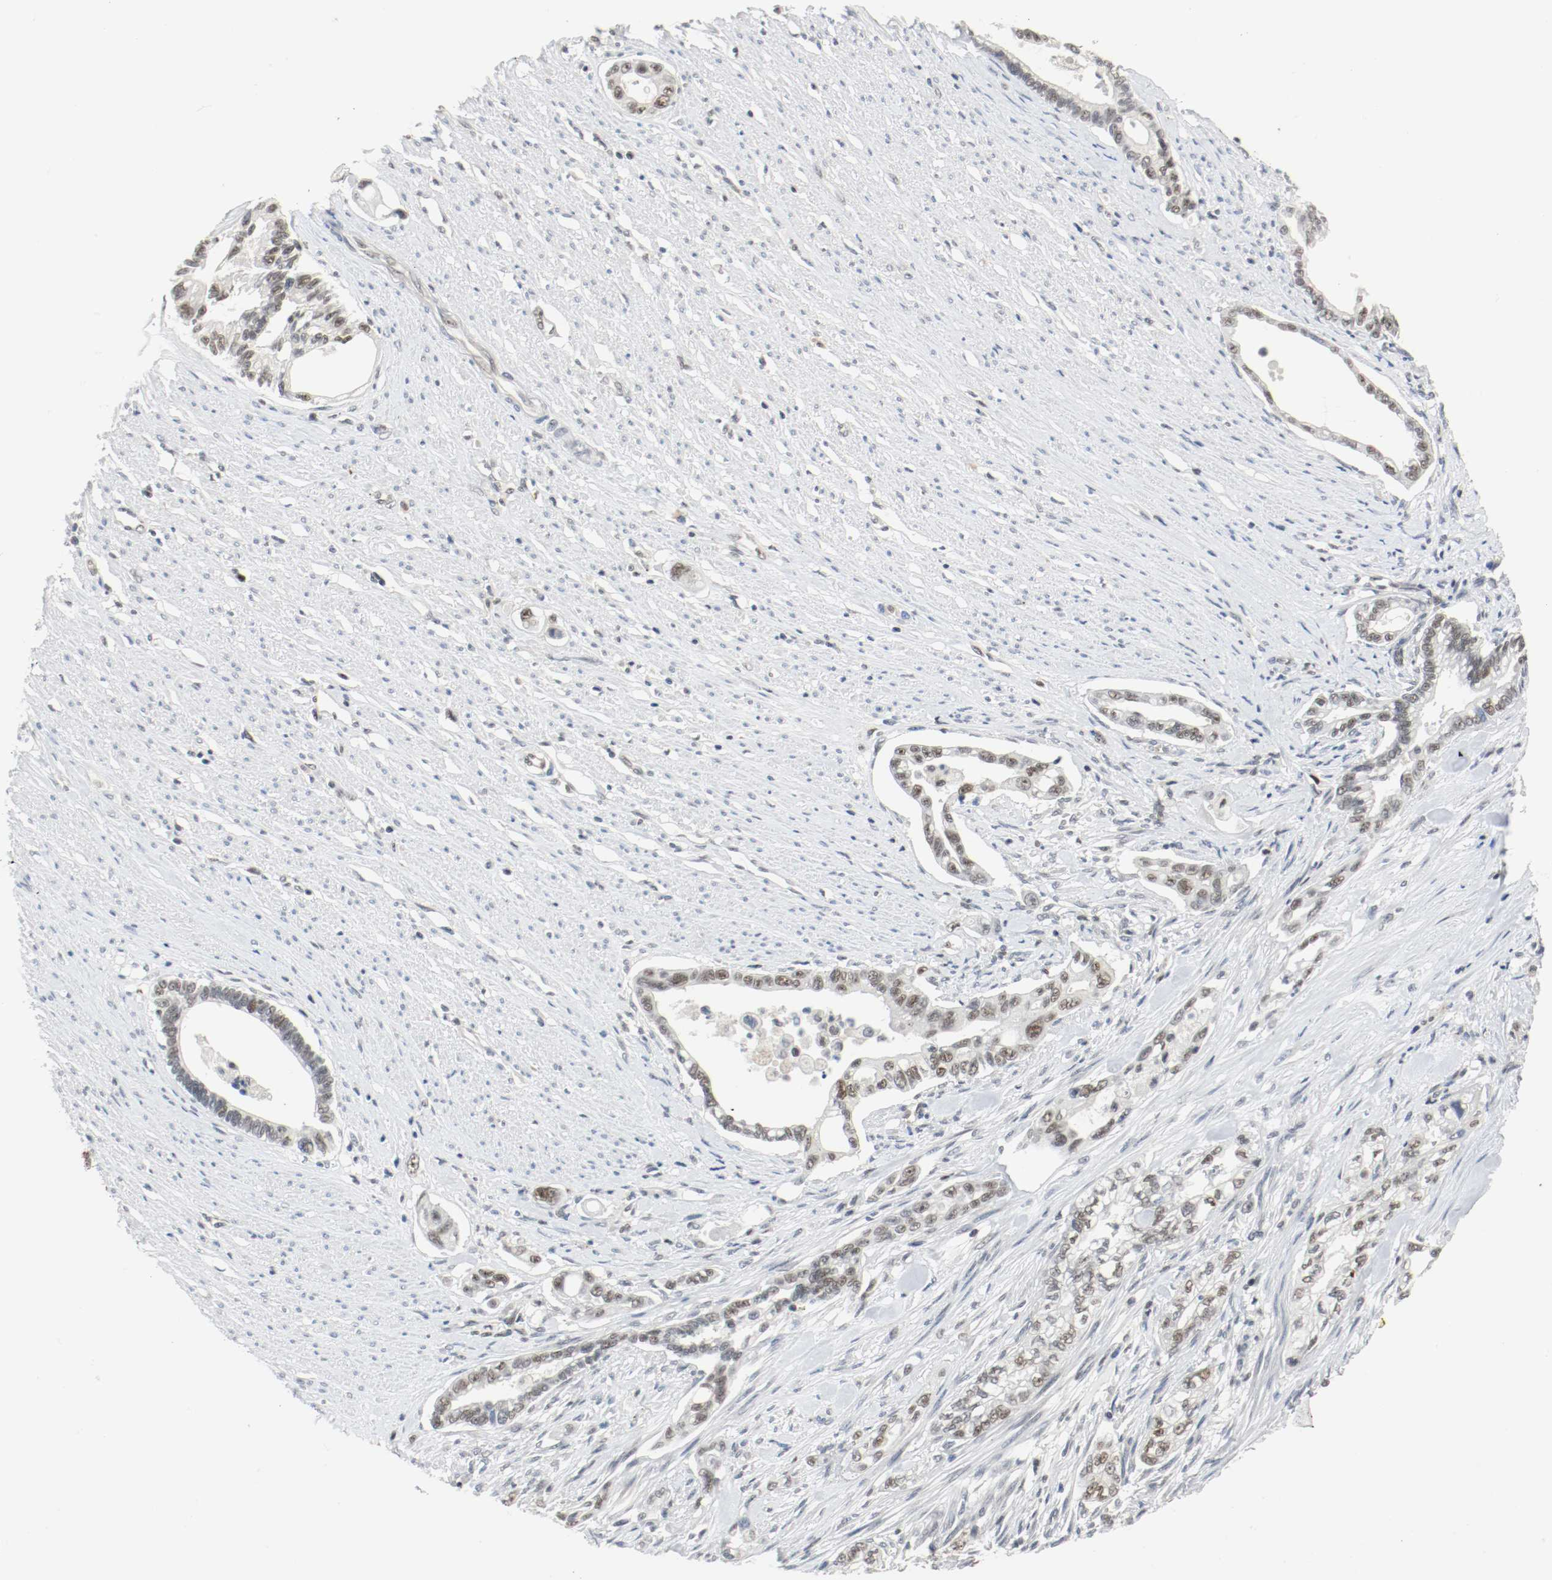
{"staining": {"intensity": "weak", "quantity": "<25%", "location": "nuclear"}, "tissue": "pancreatic cancer", "cell_type": "Tumor cells", "image_type": "cancer", "snomed": [{"axis": "morphology", "description": "Normal tissue, NOS"}, {"axis": "topography", "description": "Pancreas"}], "caption": "The histopathology image demonstrates no staining of tumor cells in pancreatic cancer.", "gene": "ASH1L", "patient": {"sex": "male", "age": 42}}